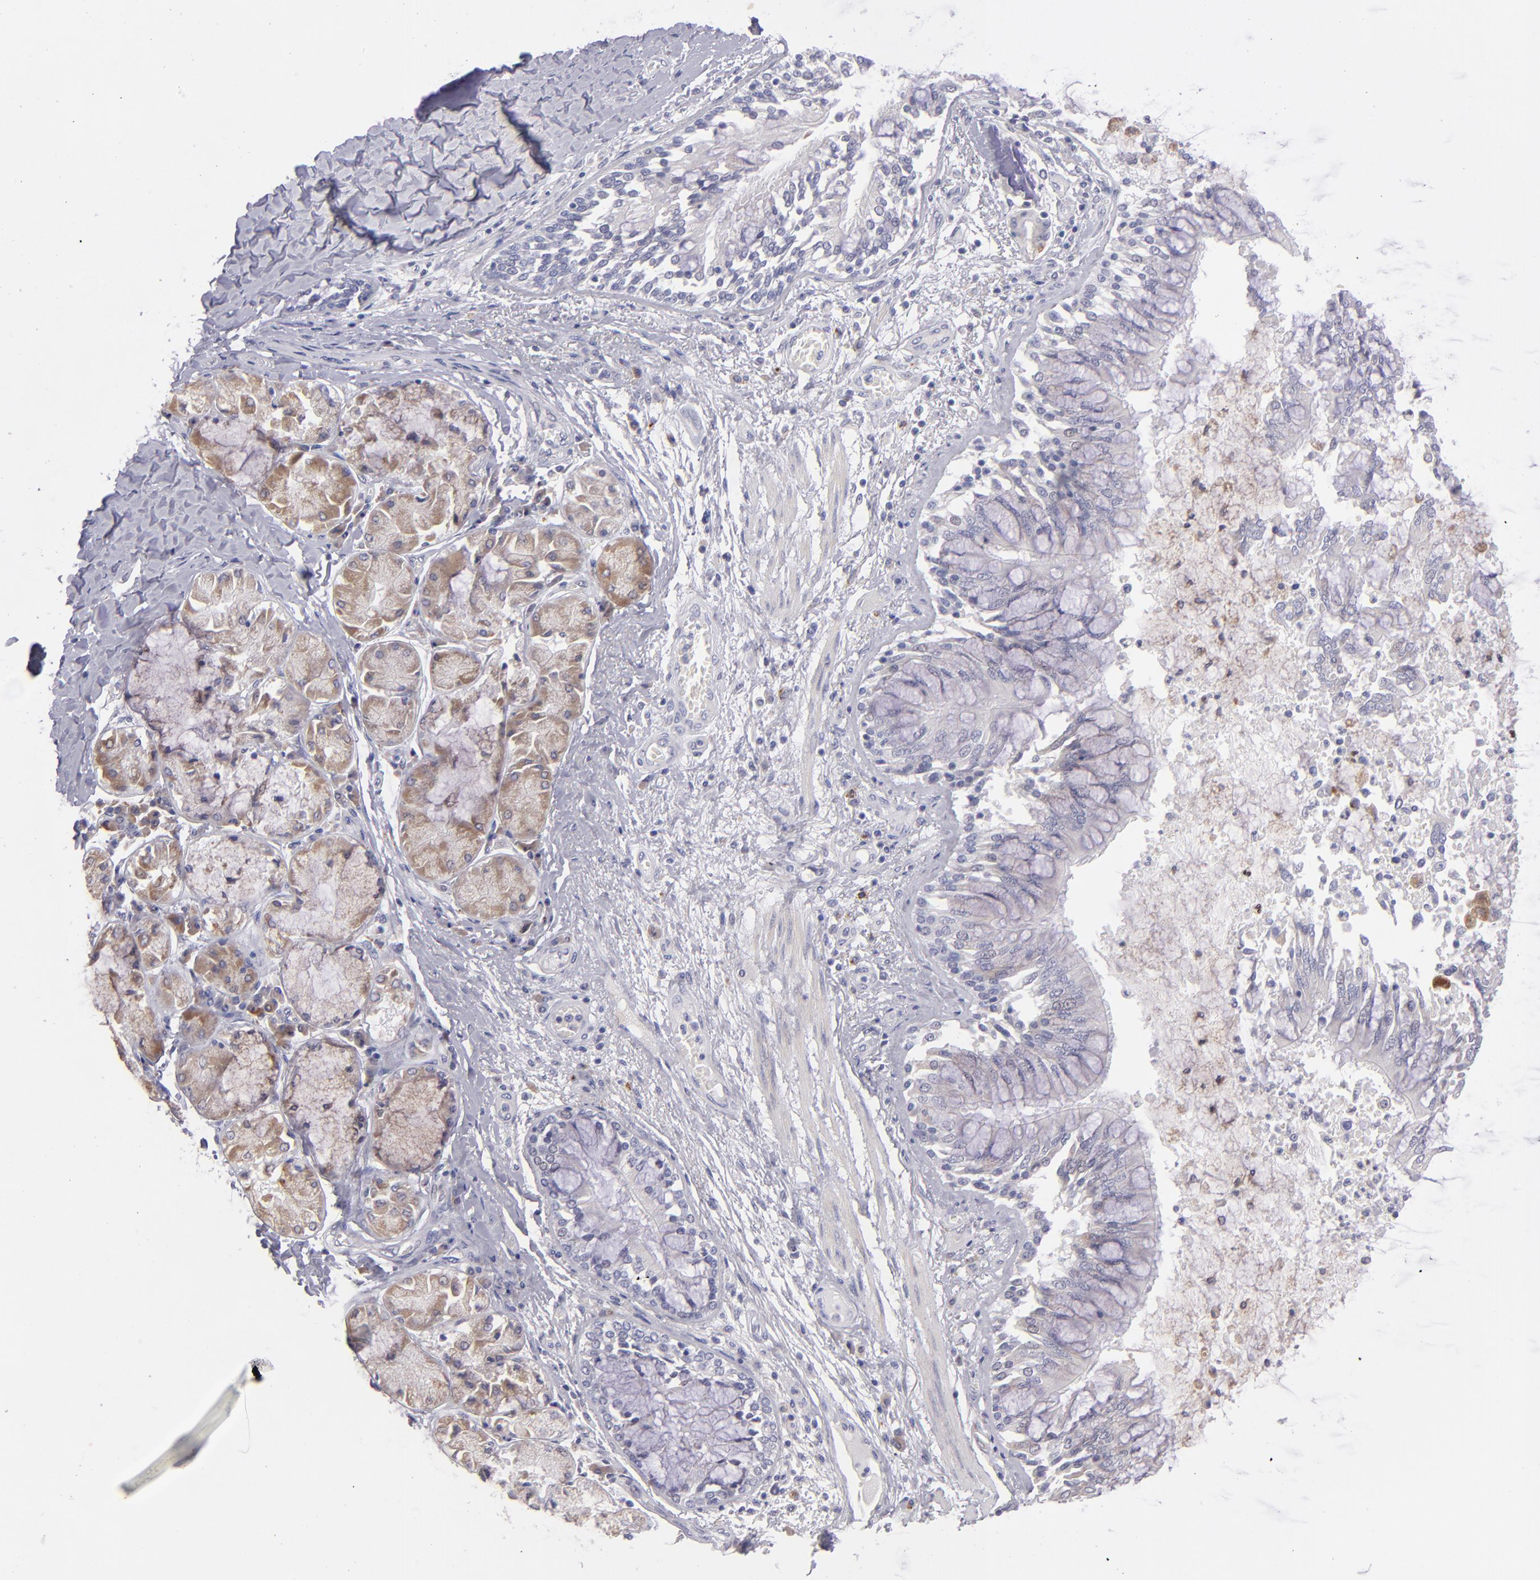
{"staining": {"intensity": "weak", "quantity": "25%-75%", "location": "cytoplasmic/membranous"}, "tissue": "bronchus", "cell_type": "Respiratory epithelial cells", "image_type": "normal", "snomed": [{"axis": "morphology", "description": "Normal tissue, NOS"}, {"axis": "topography", "description": "Cartilage tissue"}, {"axis": "topography", "description": "Bronchus"}, {"axis": "topography", "description": "Lung"}], "caption": "IHC of unremarkable bronchus displays low levels of weak cytoplasmic/membranous expression in approximately 25%-75% of respiratory epithelial cells. (IHC, brightfield microscopy, high magnification).", "gene": "TRAF3", "patient": {"sex": "female", "age": 49}}